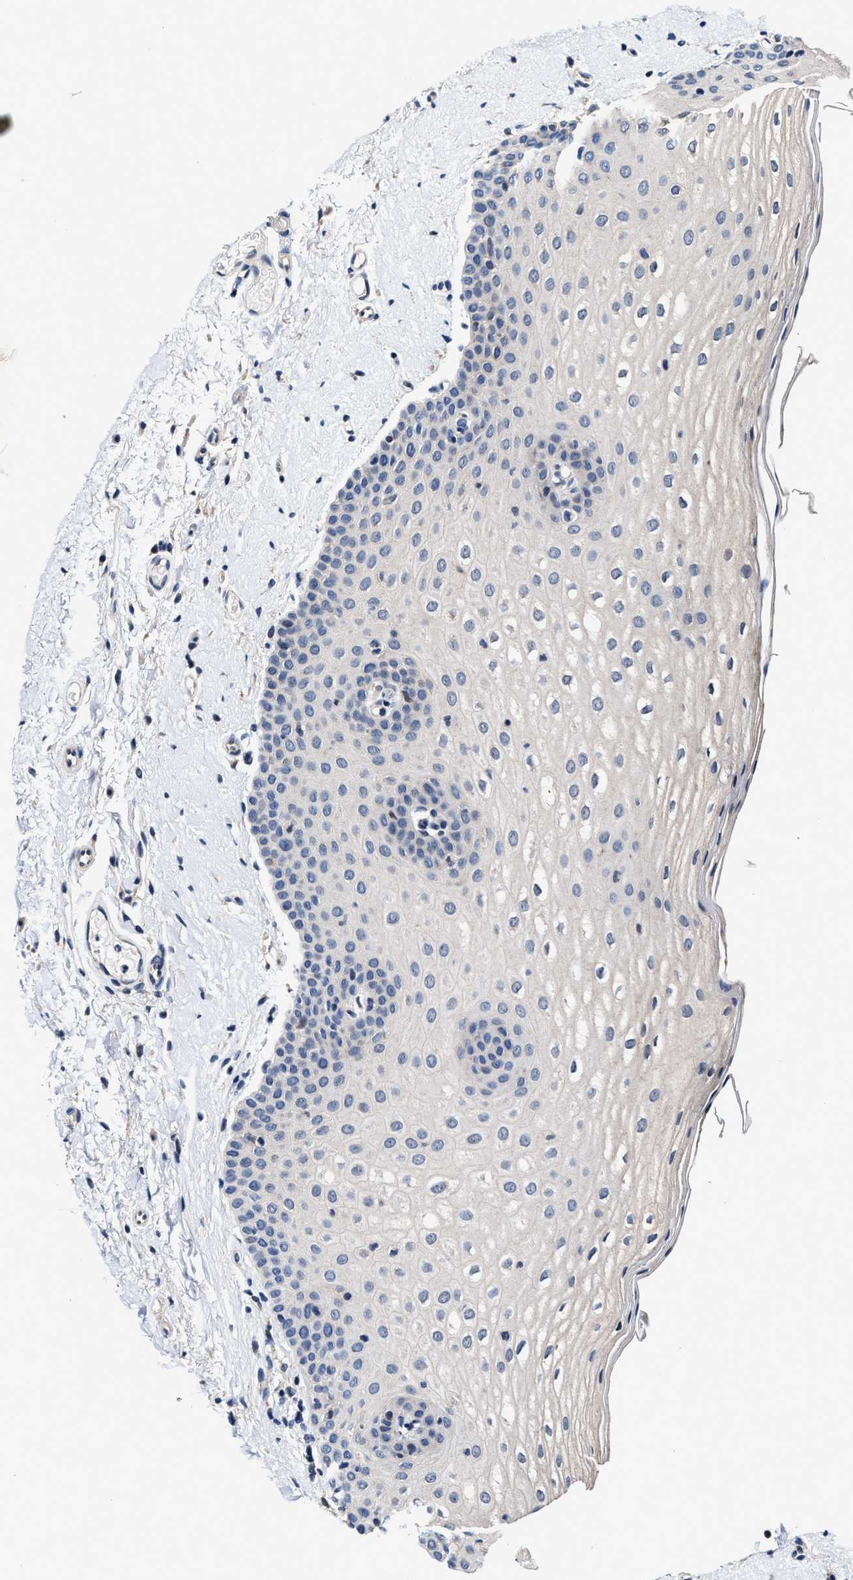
{"staining": {"intensity": "weak", "quantity": "<25%", "location": "cytoplasmic/membranous"}, "tissue": "oral mucosa", "cell_type": "Squamous epithelial cells", "image_type": "normal", "snomed": [{"axis": "morphology", "description": "Normal tissue, NOS"}, {"axis": "topography", "description": "Skin"}, {"axis": "topography", "description": "Oral tissue"}], "caption": "High power microscopy micrograph of an immunohistochemistry (IHC) histopathology image of benign oral mucosa, revealing no significant positivity in squamous epithelial cells.", "gene": "TMEM53", "patient": {"sex": "male", "age": 84}}